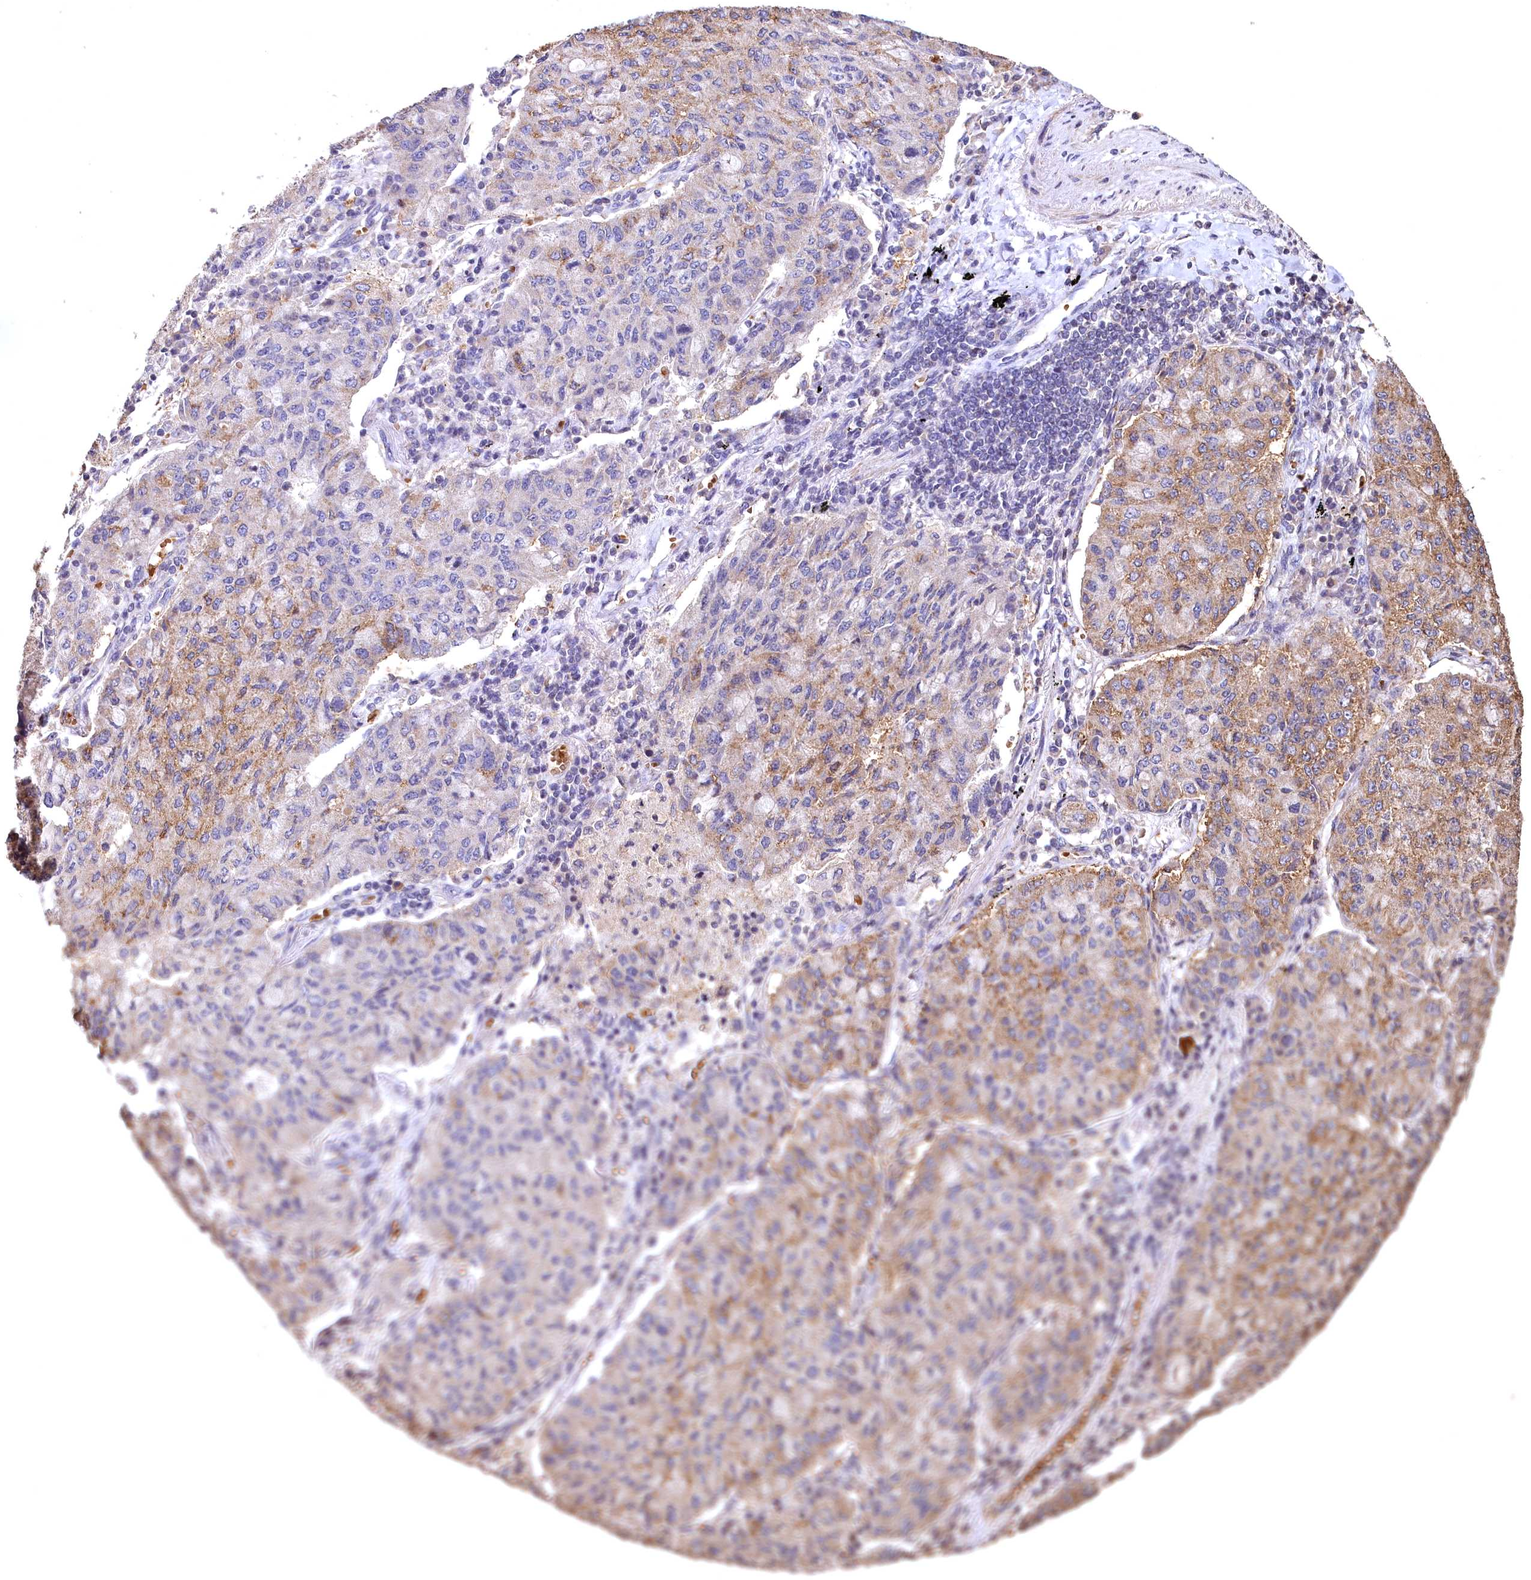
{"staining": {"intensity": "moderate", "quantity": "25%-75%", "location": "cytoplasmic/membranous"}, "tissue": "lung cancer", "cell_type": "Tumor cells", "image_type": "cancer", "snomed": [{"axis": "morphology", "description": "Squamous cell carcinoma, NOS"}, {"axis": "topography", "description": "Lung"}], "caption": "Brown immunohistochemical staining in human lung squamous cell carcinoma shows moderate cytoplasmic/membranous expression in about 25%-75% of tumor cells.", "gene": "SPTA1", "patient": {"sex": "male", "age": 74}}